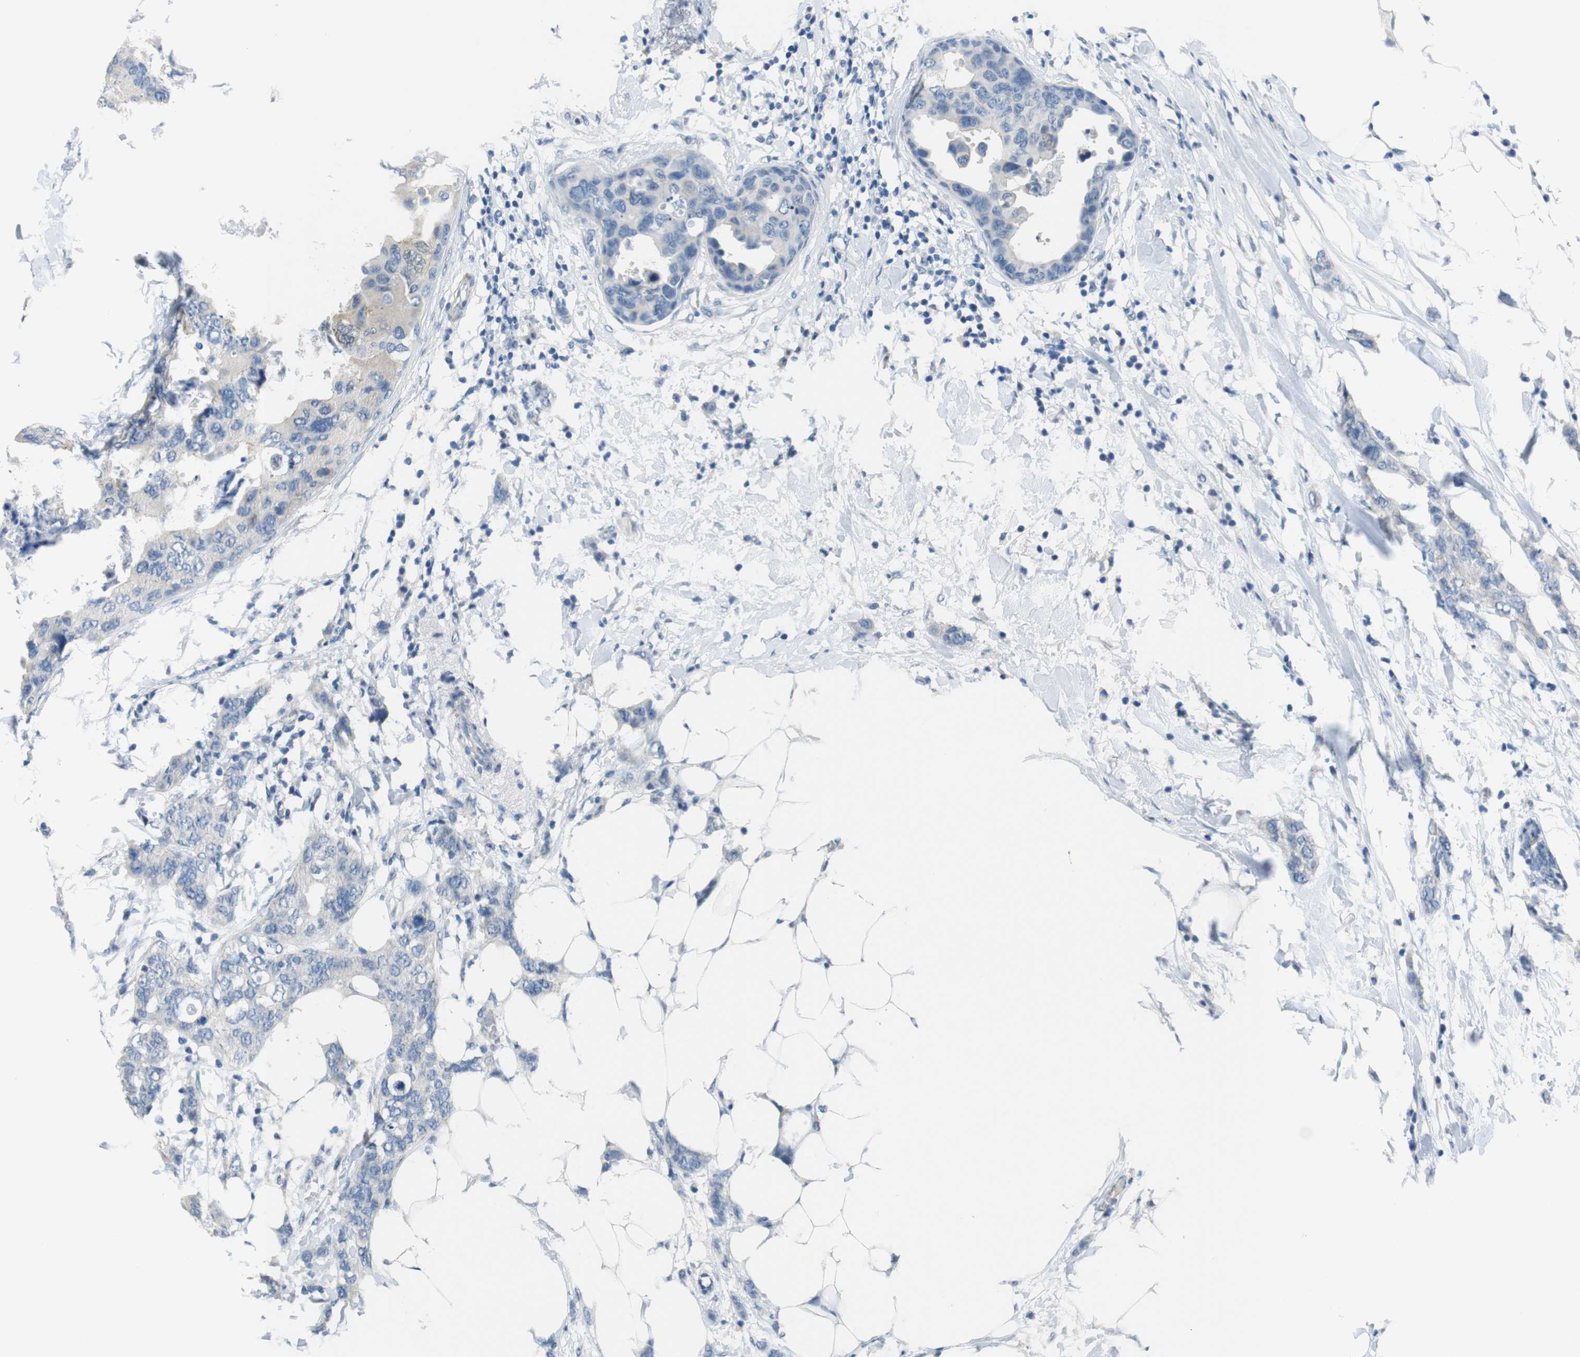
{"staining": {"intensity": "negative", "quantity": "none", "location": "none"}, "tissue": "breast cancer", "cell_type": "Tumor cells", "image_type": "cancer", "snomed": [{"axis": "morphology", "description": "Duct carcinoma"}, {"axis": "topography", "description": "Breast"}], "caption": "High power microscopy photomicrograph of an IHC histopathology image of breast cancer, revealing no significant expression in tumor cells. (Stains: DAB immunohistochemistry with hematoxylin counter stain, Microscopy: brightfield microscopy at high magnification).", "gene": "HRH2", "patient": {"sex": "female", "age": 50}}